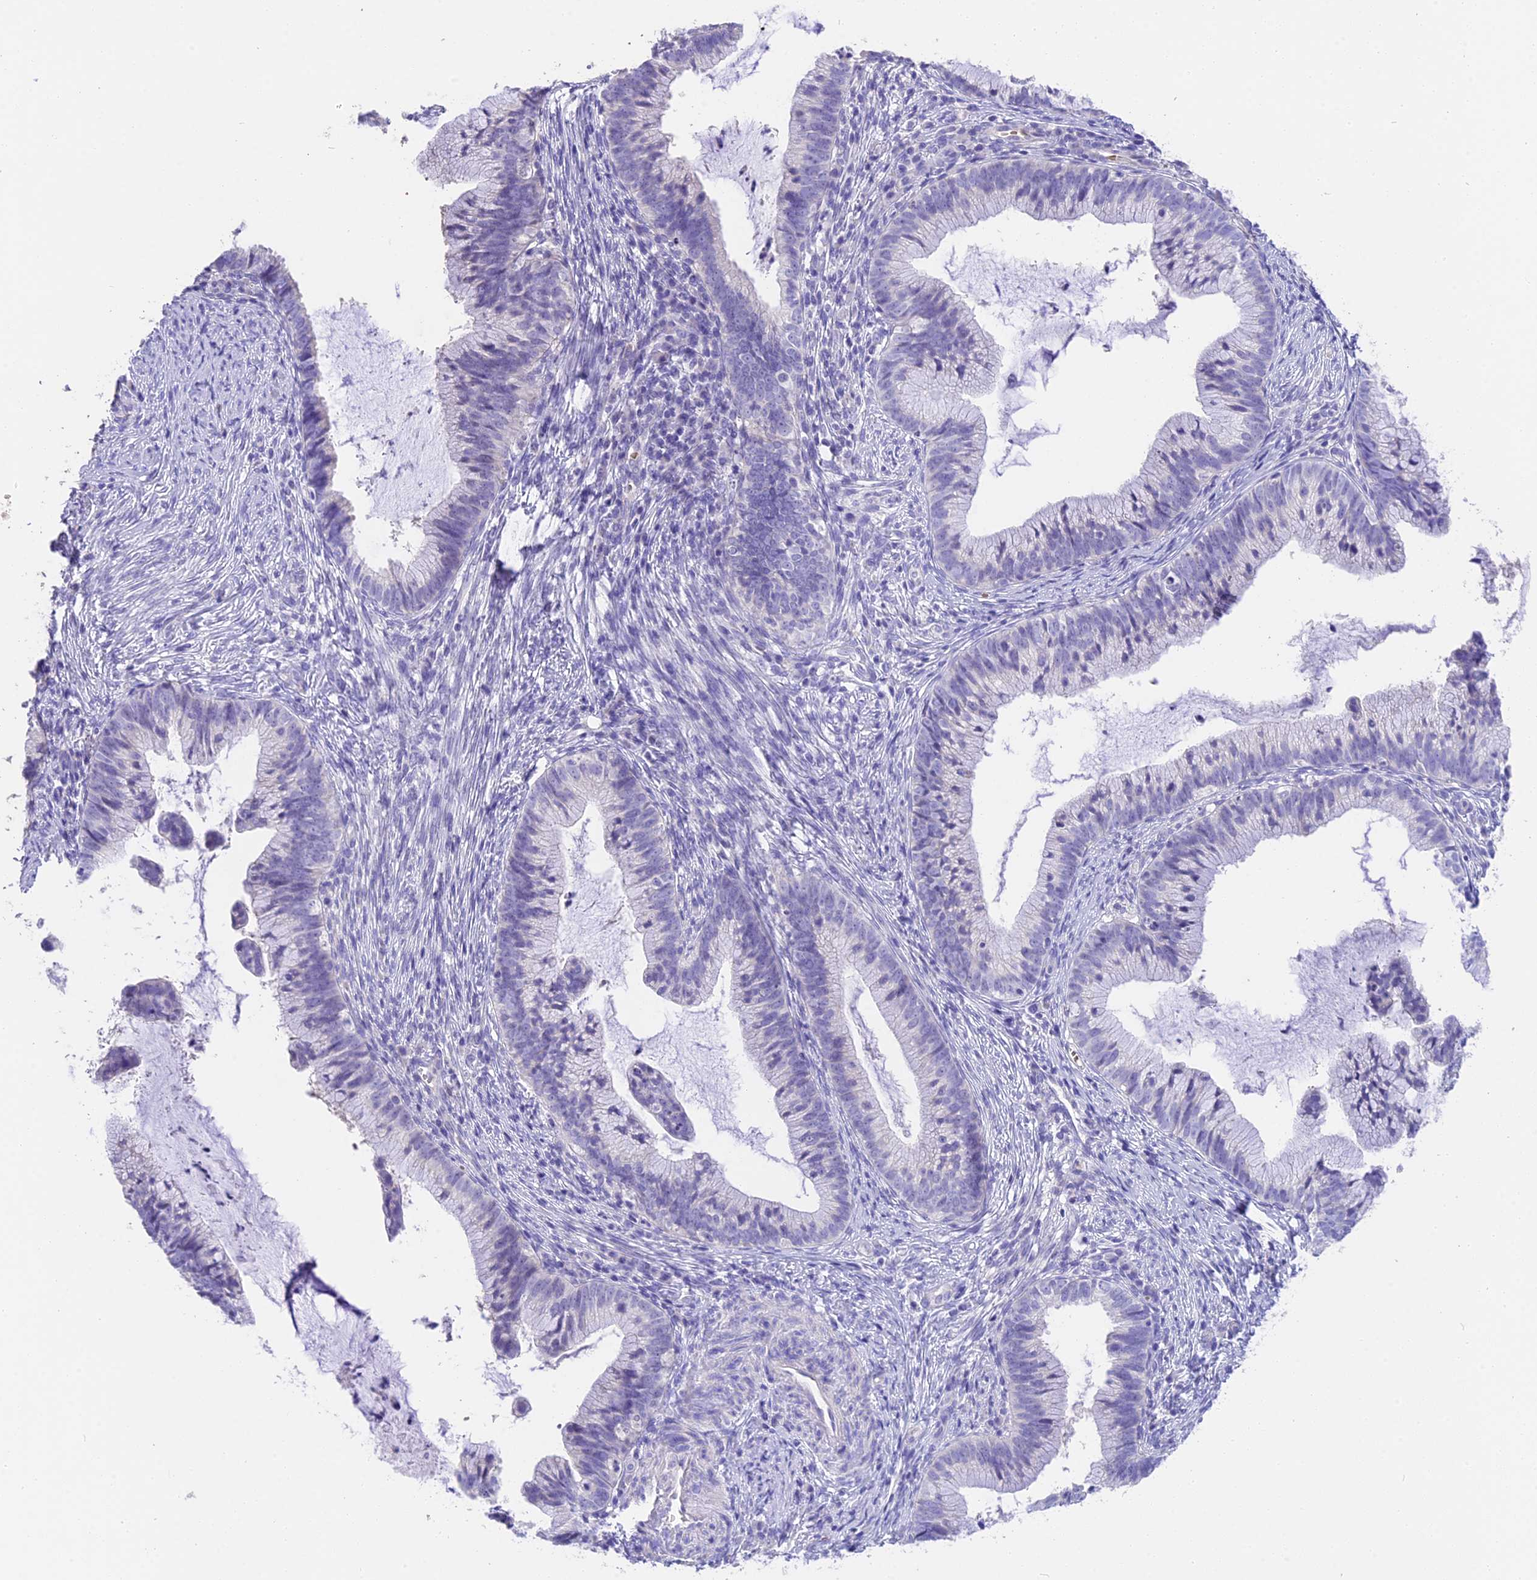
{"staining": {"intensity": "negative", "quantity": "none", "location": "none"}, "tissue": "cervical cancer", "cell_type": "Tumor cells", "image_type": "cancer", "snomed": [{"axis": "morphology", "description": "Adenocarcinoma, NOS"}, {"axis": "topography", "description": "Cervix"}], "caption": "Tumor cells are negative for brown protein staining in adenocarcinoma (cervical). Brightfield microscopy of immunohistochemistry (IHC) stained with DAB (3,3'-diaminobenzidine) (brown) and hematoxylin (blue), captured at high magnification.", "gene": "TNNC2", "patient": {"sex": "female", "age": 36}}